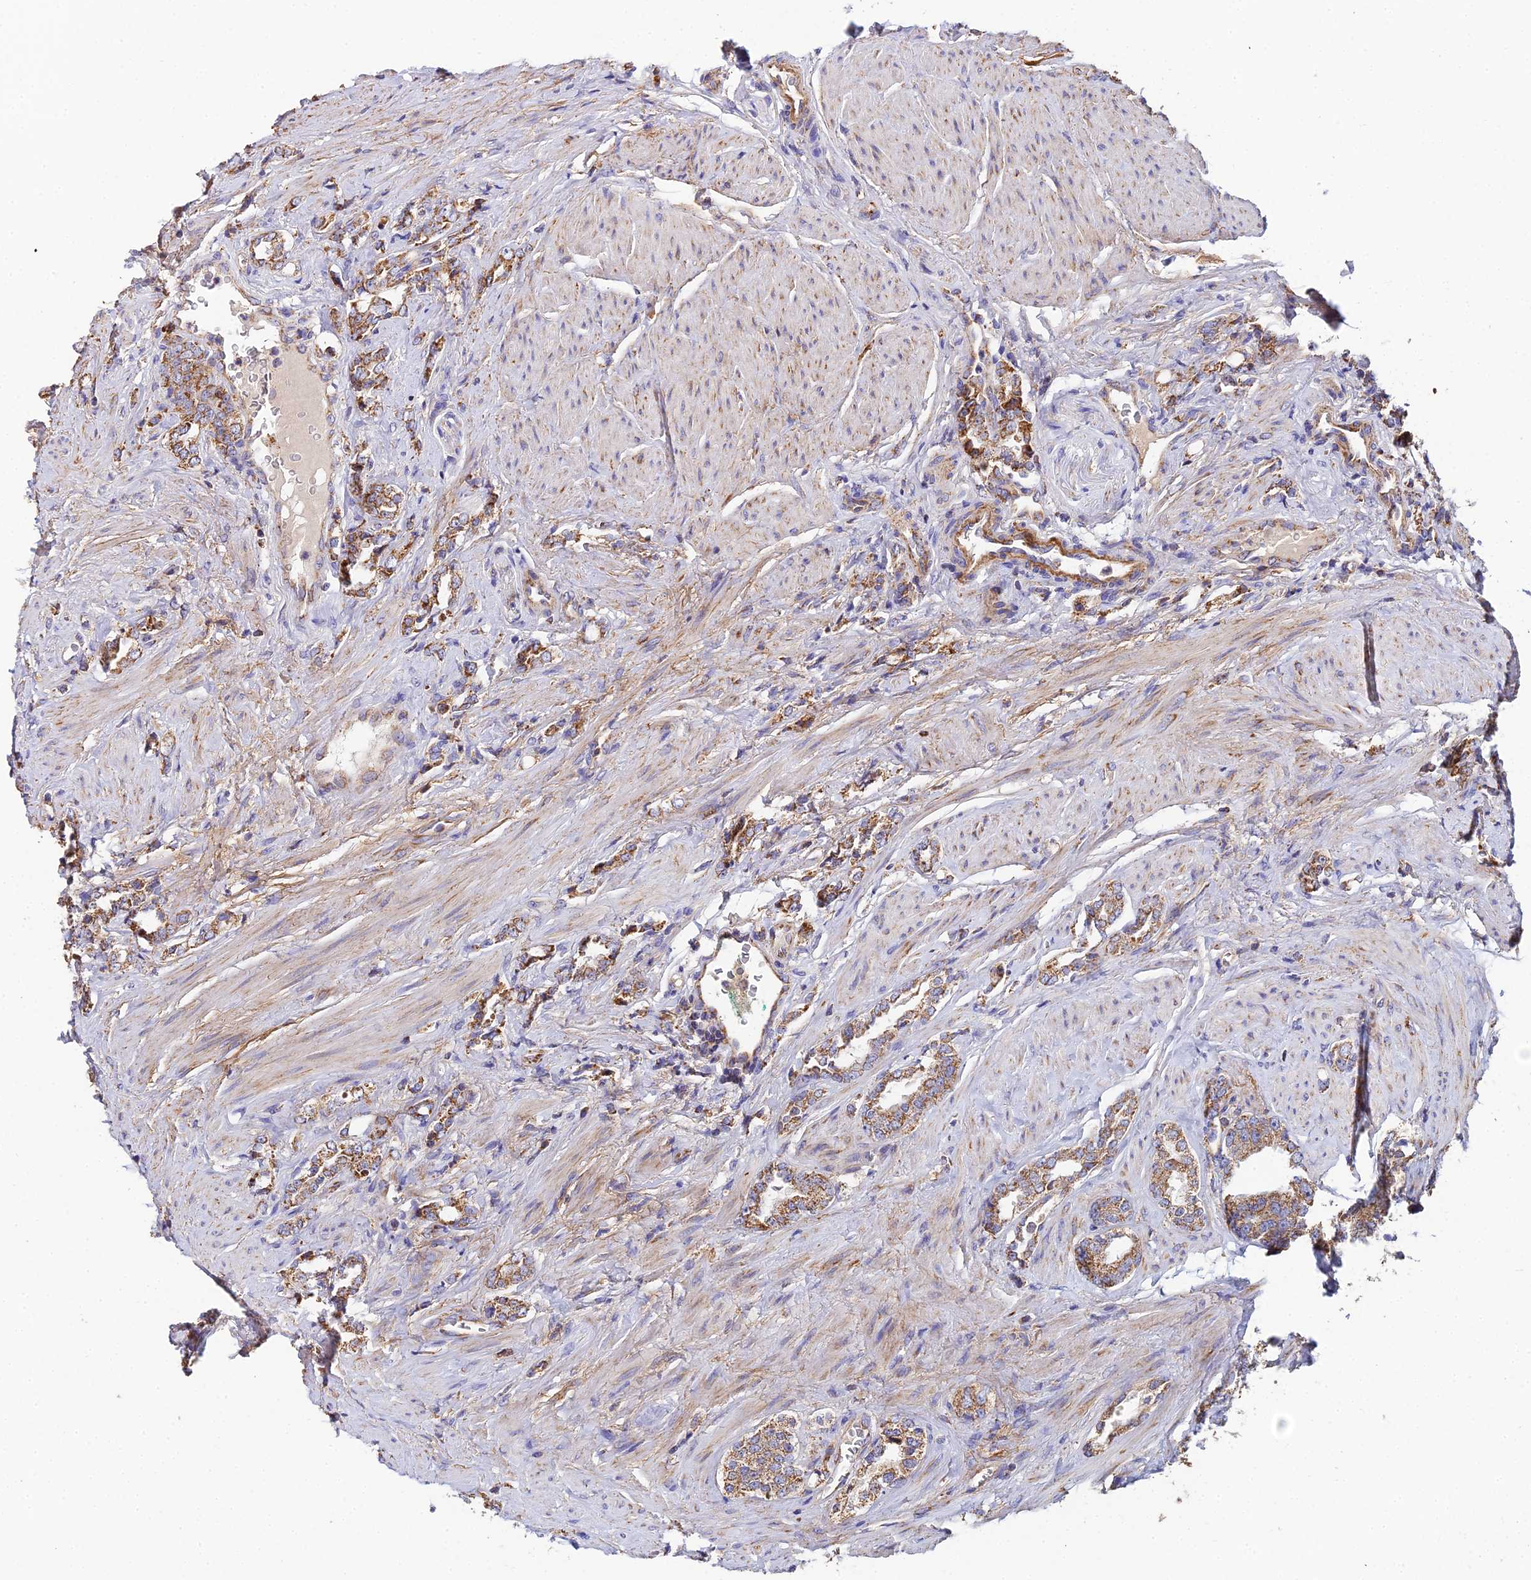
{"staining": {"intensity": "moderate", "quantity": ">75%", "location": "cytoplasmic/membranous"}, "tissue": "prostate cancer", "cell_type": "Tumor cells", "image_type": "cancer", "snomed": [{"axis": "morphology", "description": "Adenocarcinoma, High grade"}, {"axis": "topography", "description": "Prostate"}], "caption": "This histopathology image displays immunohistochemistry (IHC) staining of human prostate cancer (adenocarcinoma (high-grade)), with medium moderate cytoplasmic/membranous positivity in approximately >75% of tumor cells.", "gene": "NIPSNAP3A", "patient": {"sex": "male", "age": 64}}